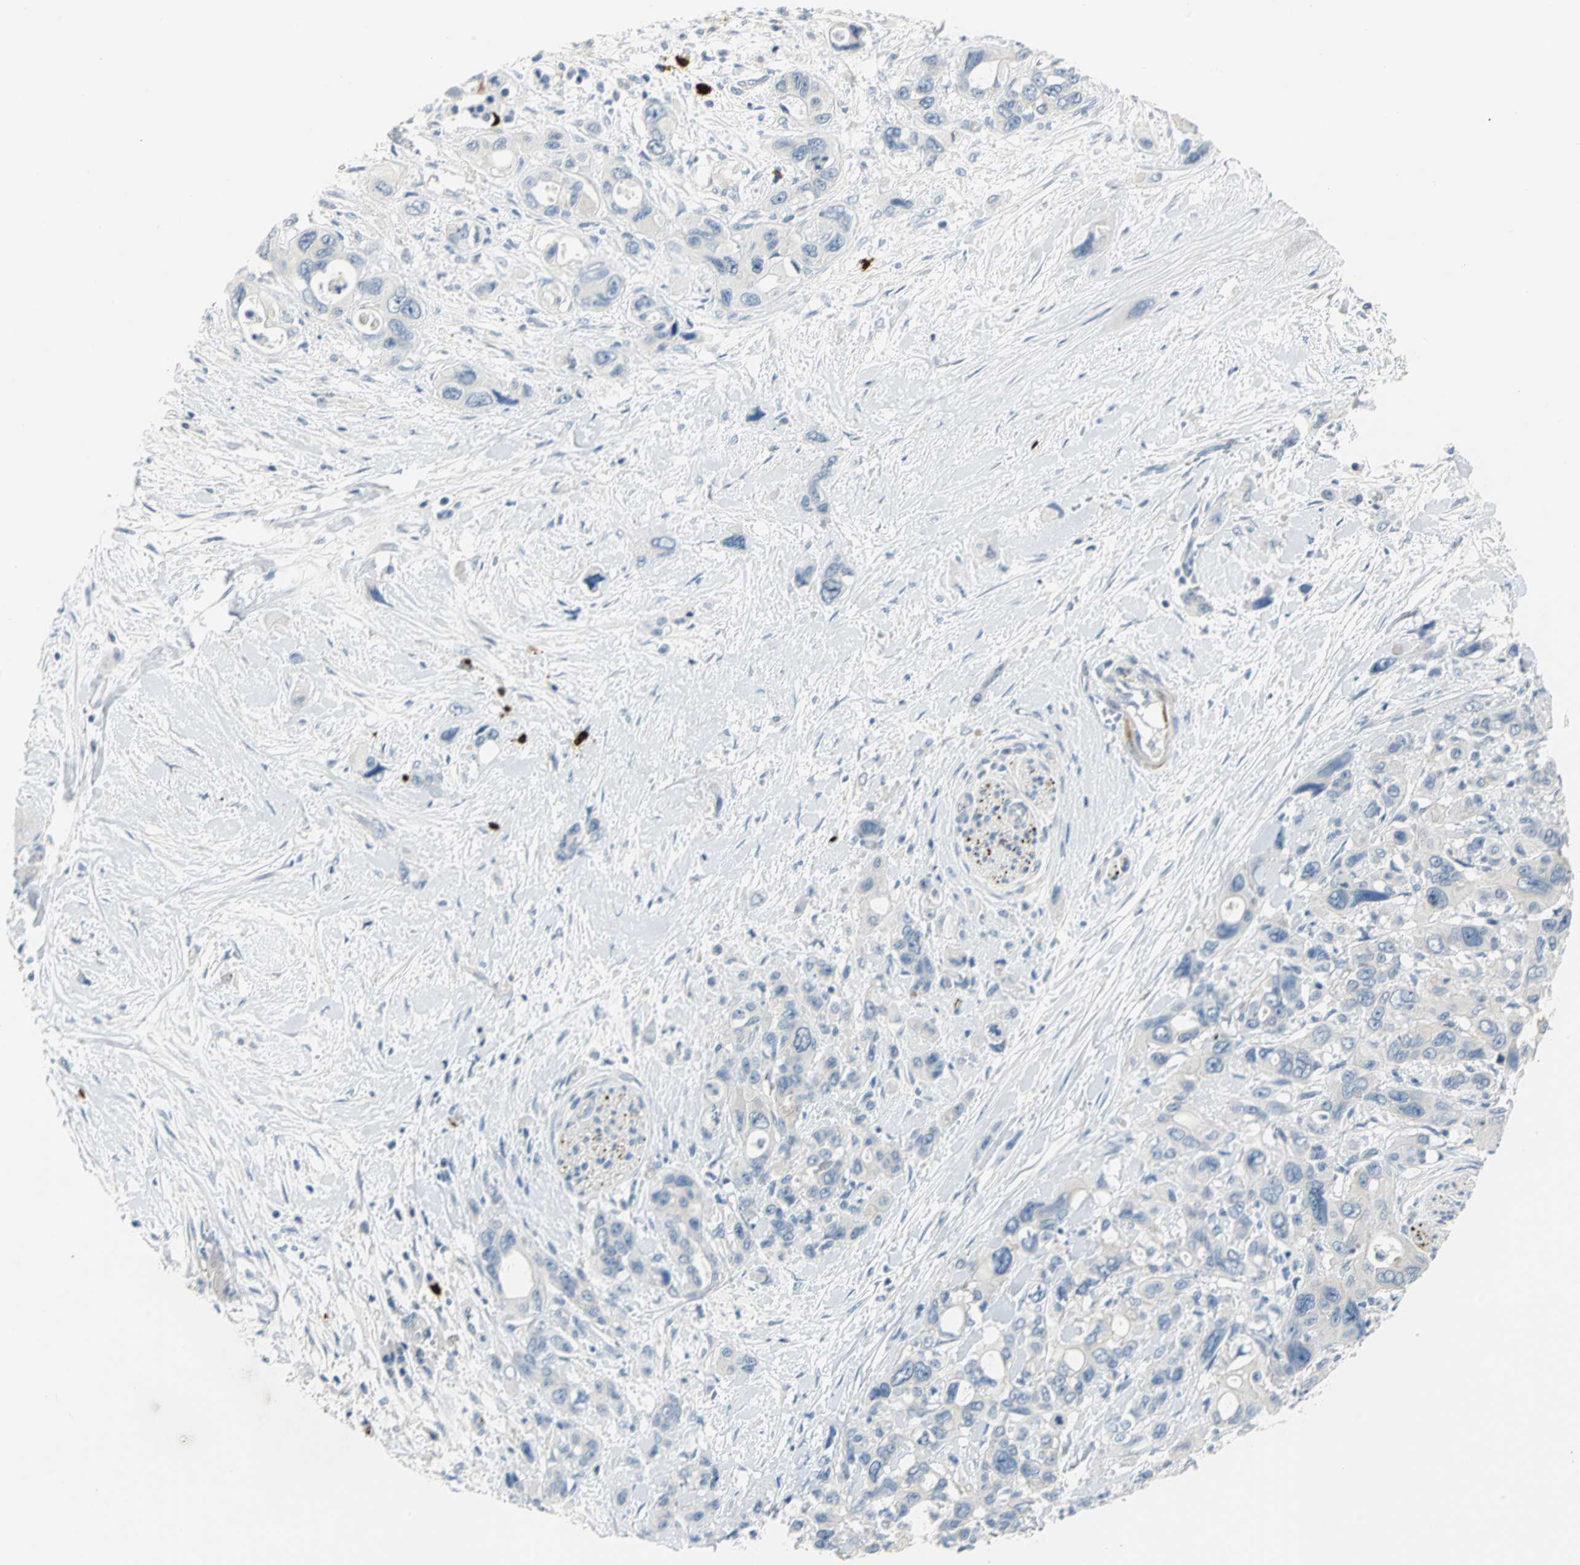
{"staining": {"intensity": "negative", "quantity": "none", "location": "none"}, "tissue": "pancreatic cancer", "cell_type": "Tumor cells", "image_type": "cancer", "snomed": [{"axis": "morphology", "description": "Adenocarcinoma, NOS"}, {"axis": "topography", "description": "Pancreas"}], "caption": "Photomicrograph shows no protein staining in tumor cells of pancreatic adenocarcinoma tissue.", "gene": "ALOX15", "patient": {"sex": "male", "age": 46}}